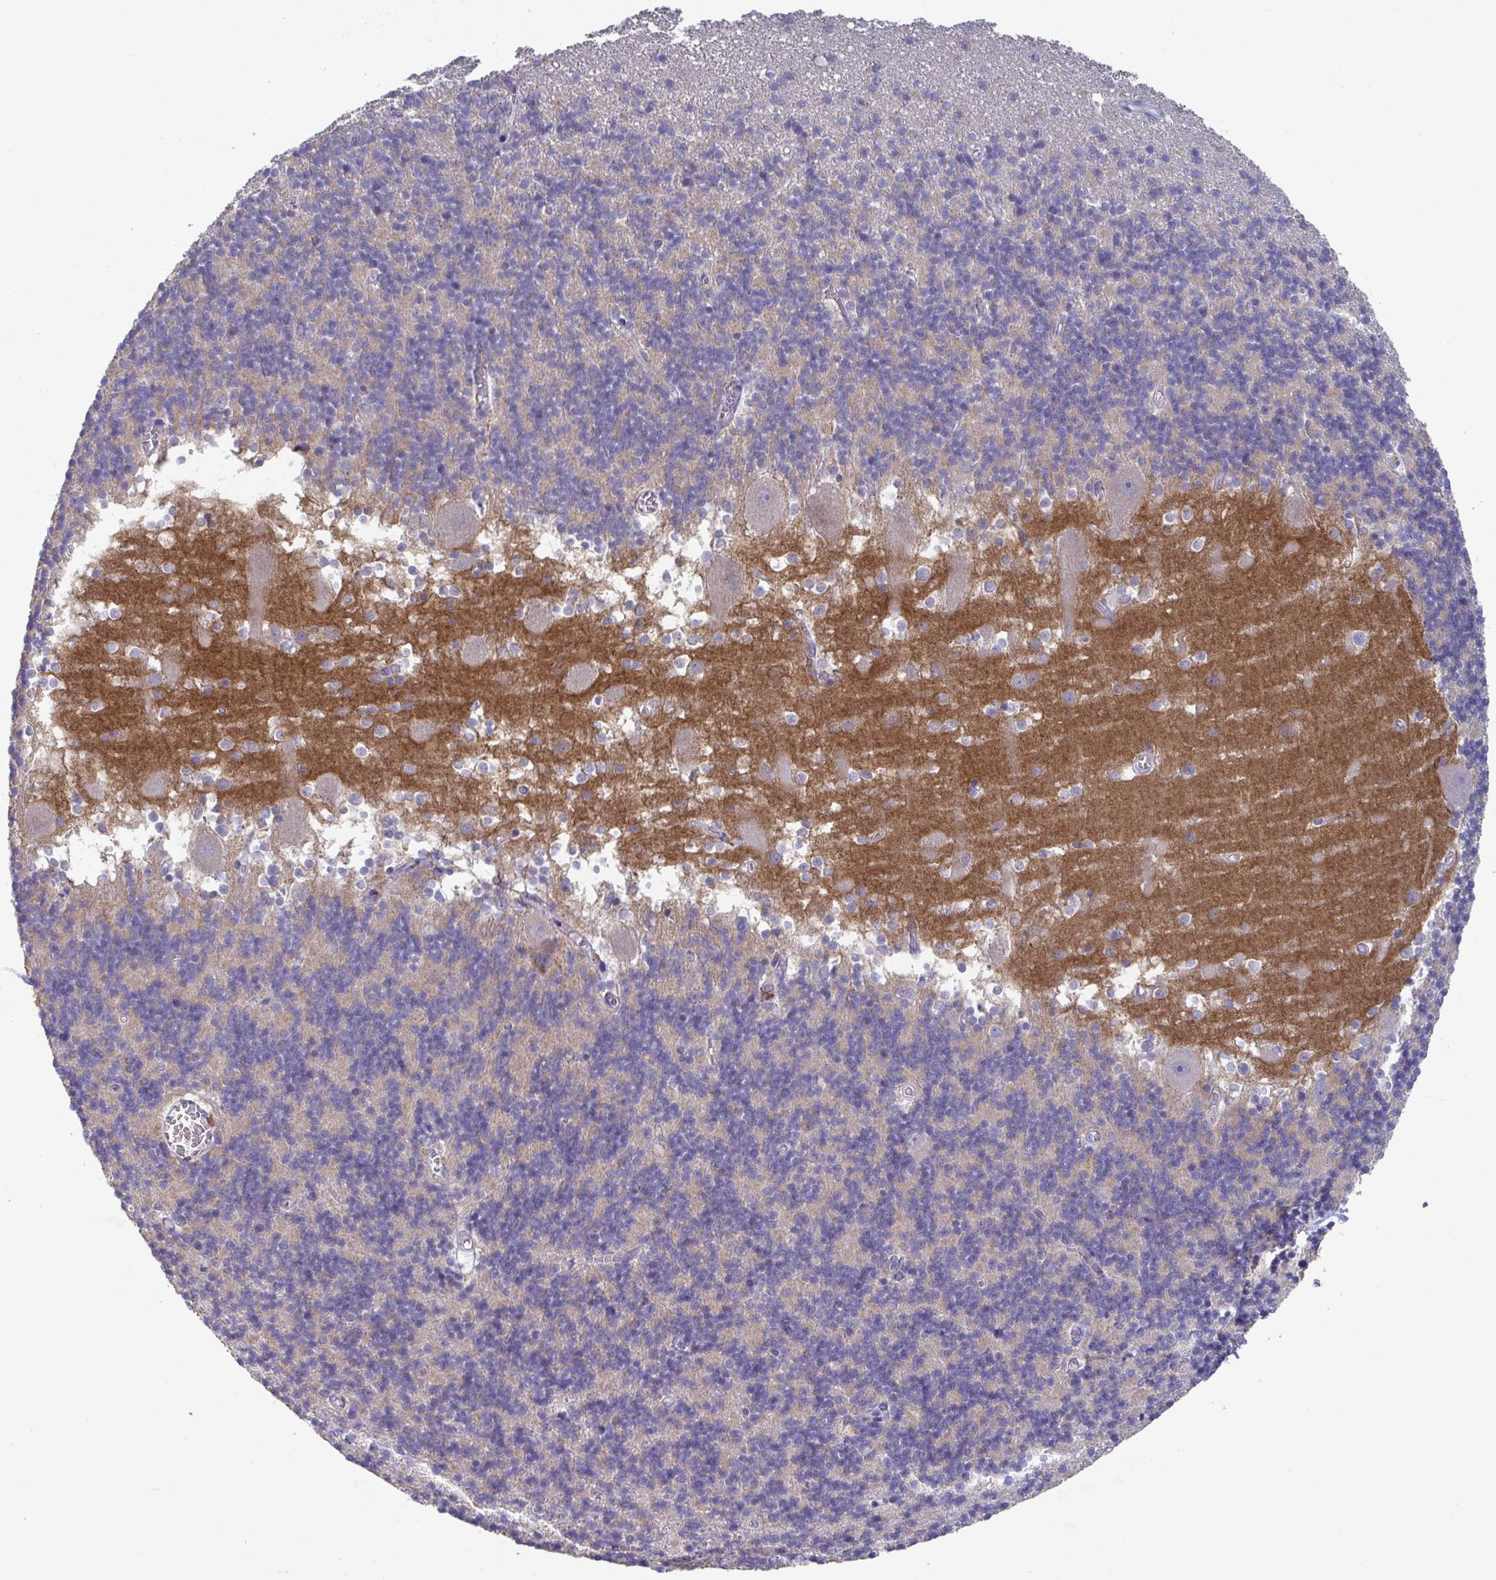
{"staining": {"intensity": "negative", "quantity": "none", "location": "none"}, "tissue": "cerebellum", "cell_type": "Cells in granular layer", "image_type": "normal", "snomed": [{"axis": "morphology", "description": "Normal tissue, NOS"}, {"axis": "topography", "description": "Cerebellum"}], "caption": "The IHC histopathology image has no significant staining in cells in granular layer of cerebellum.", "gene": "GALNT13", "patient": {"sex": "male", "age": 54}}